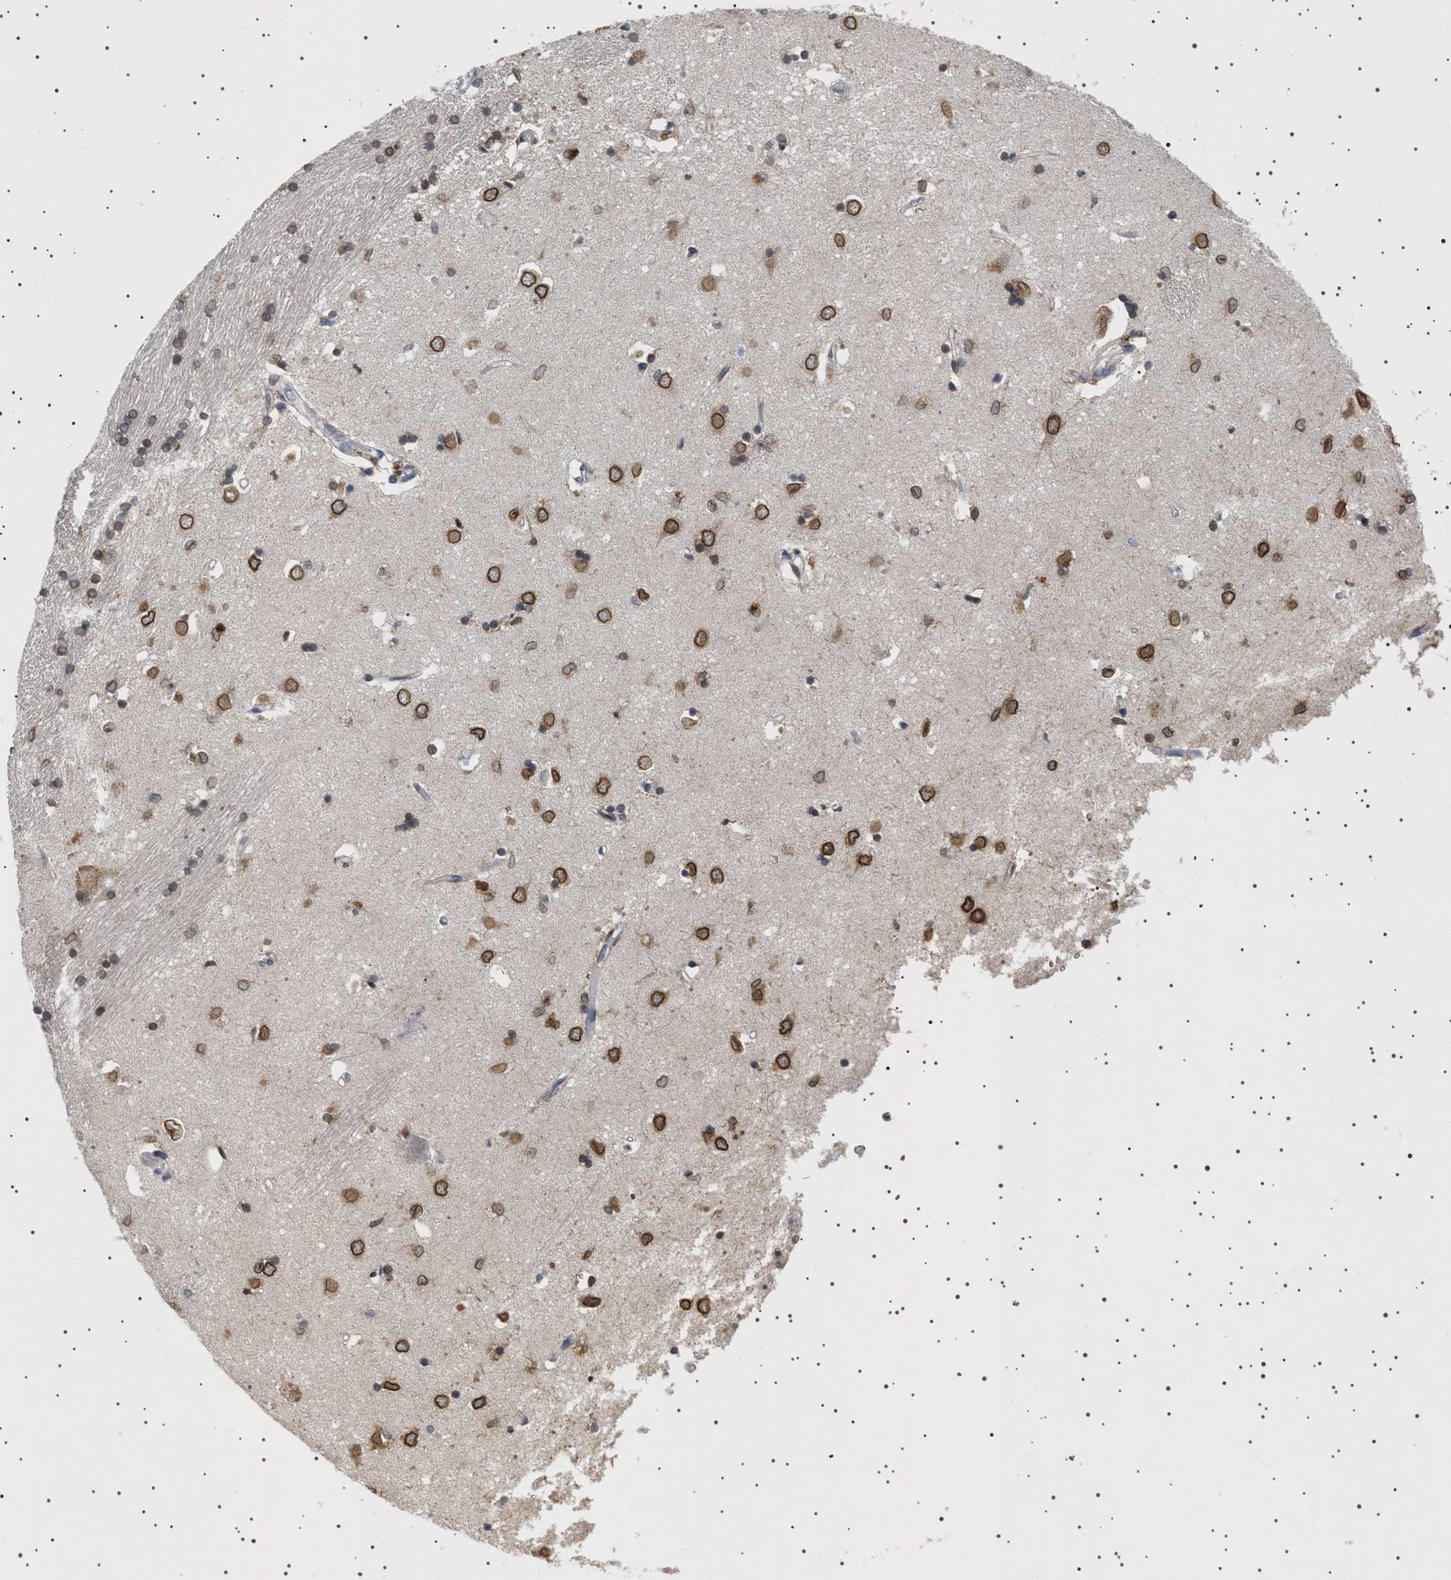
{"staining": {"intensity": "moderate", "quantity": "<25%", "location": "cytoplasmic/membranous,nuclear"}, "tissue": "caudate", "cell_type": "Glial cells", "image_type": "normal", "snomed": [{"axis": "morphology", "description": "Normal tissue, NOS"}, {"axis": "topography", "description": "Lateral ventricle wall"}], "caption": "Protein staining reveals moderate cytoplasmic/membranous,nuclear positivity in approximately <25% of glial cells in normal caudate. The protein is shown in brown color, while the nuclei are stained blue.", "gene": "NUP93", "patient": {"sex": "female", "age": 19}}